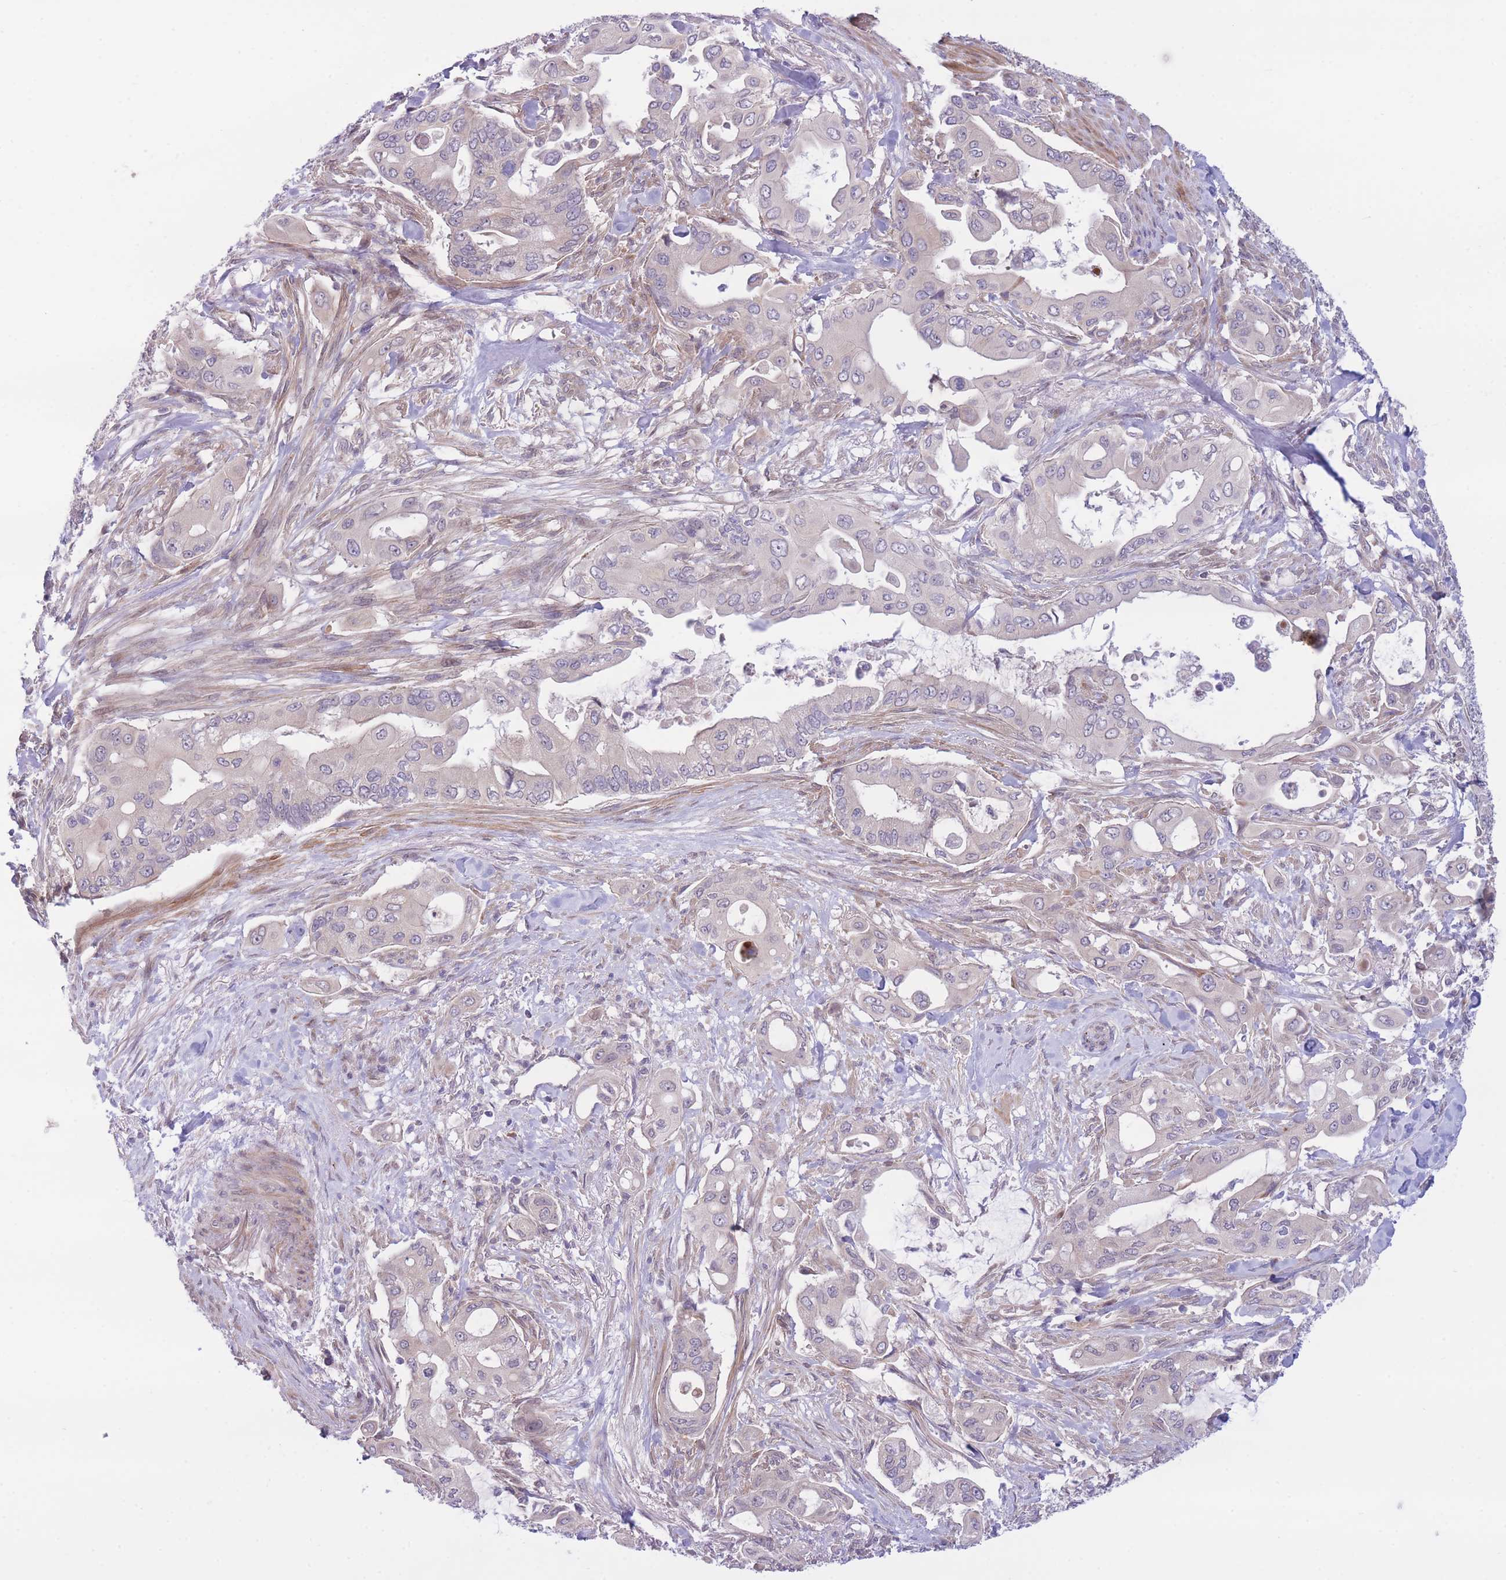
{"staining": {"intensity": "negative", "quantity": "none", "location": "none"}, "tissue": "pancreatic cancer", "cell_type": "Tumor cells", "image_type": "cancer", "snomed": [{"axis": "morphology", "description": "Adenocarcinoma, NOS"}, {"axis": "topography", "description": "Pancreas"}], "caption": "This is a photomicrograph of IHC staining of pancreatic adenocarcinoma, which shows no expression in tumor cells.", "gene": "CDC25B", "patient": {"sex": "male", "age": 57}}